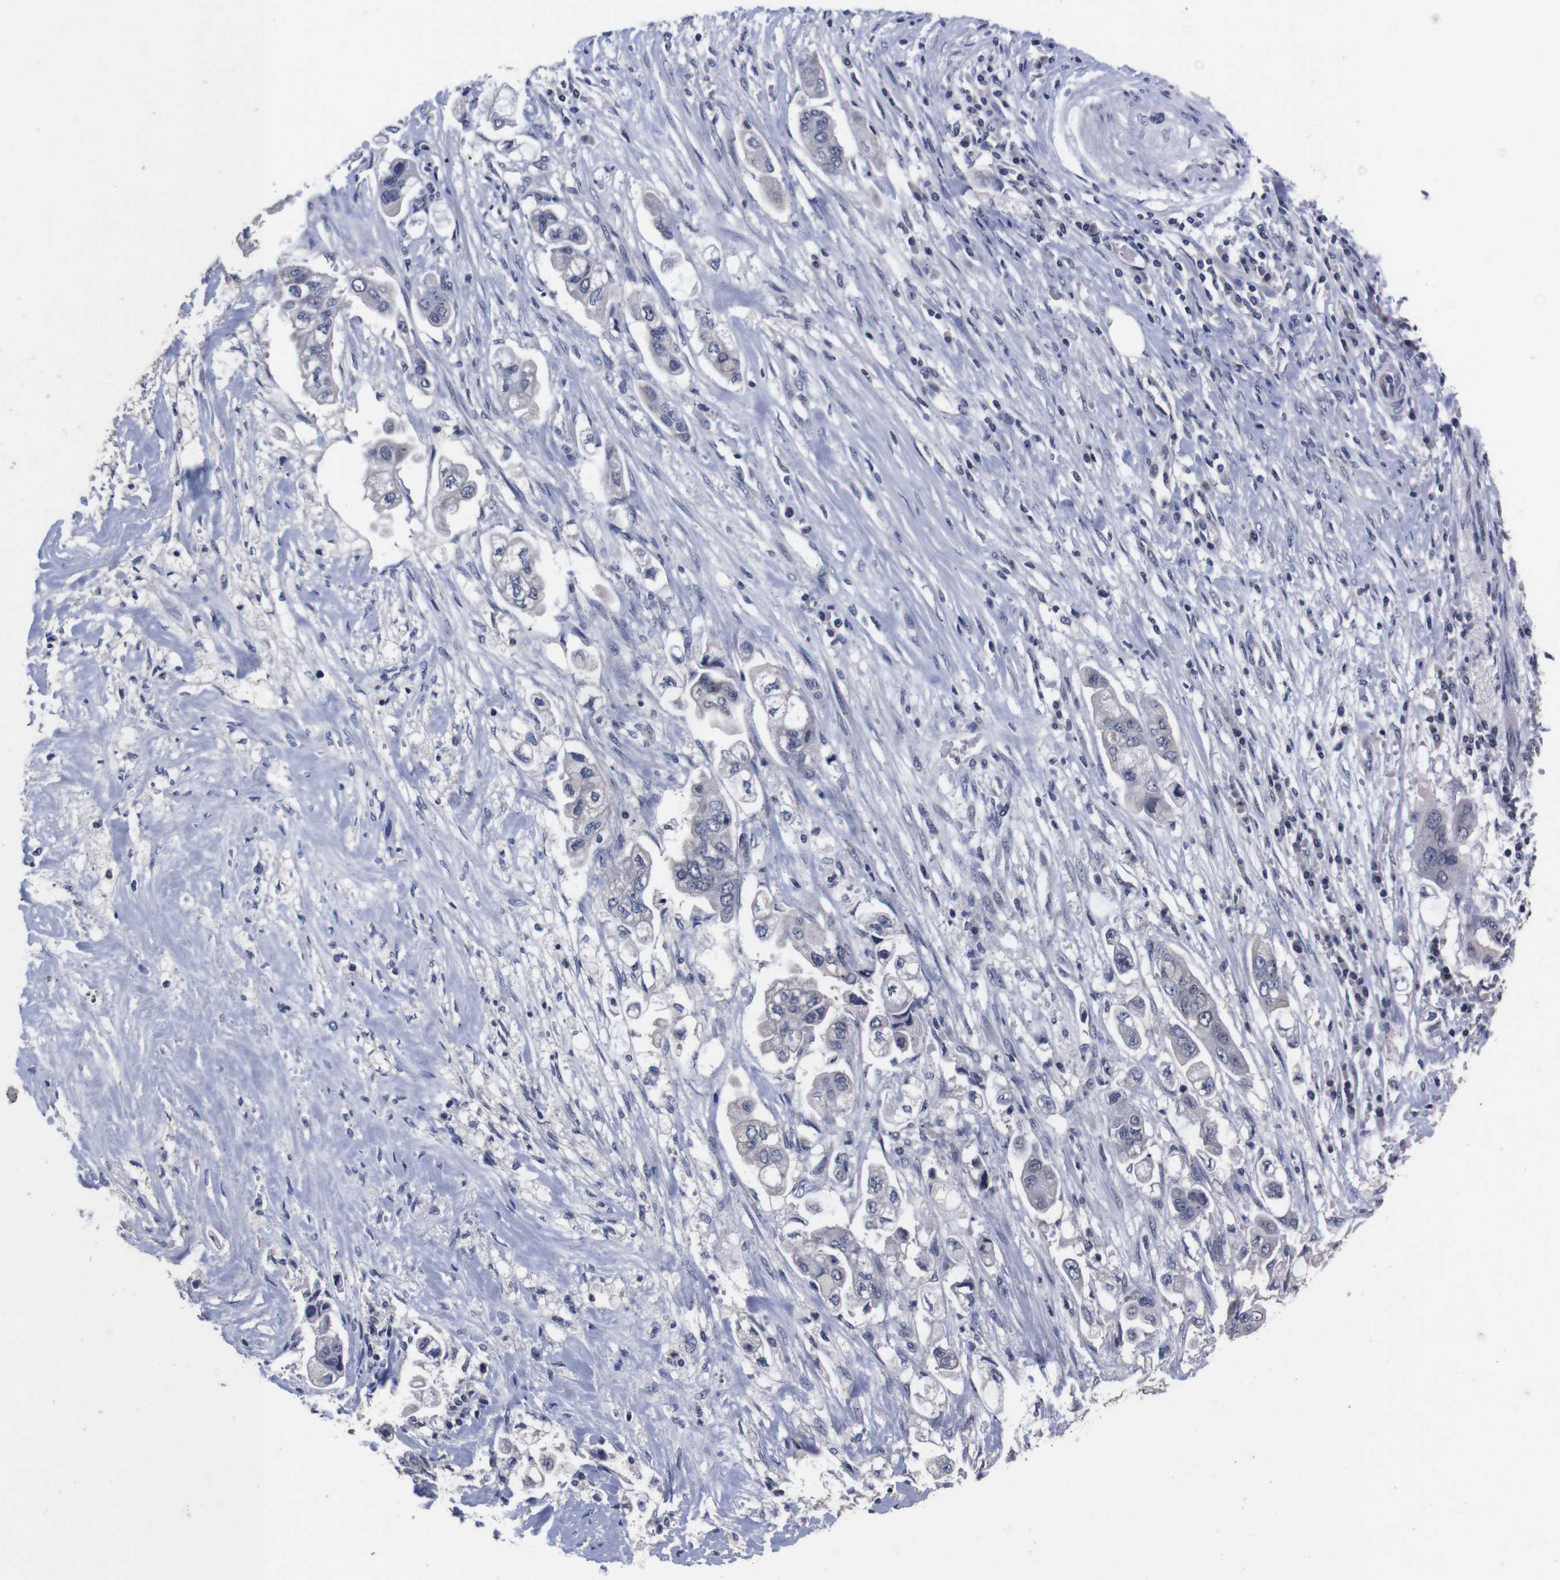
{"staining": {"intensity": "negative", "quantity": "none", "location": "none"}, "tissue": "stomach cancer", "cell_type": "Tumor cells", "image_type": "cancer", "snomed": [{"axis": "morphology", "description": "Adenocarcinoma, NOS"}, {"axis": "topography", "description": "Stomach"}], "caption": "High magnification brightfield microscopy of stomach cancer (adenocarcinoma) stained with DAB (3,3'-diaminobenzidine) (brown) and counterstained with hematoxylin (blue): tumor cells show no significant positivity.", "gene": "TNFRSF21", "patient": {"sex": "male", "age": 62}}